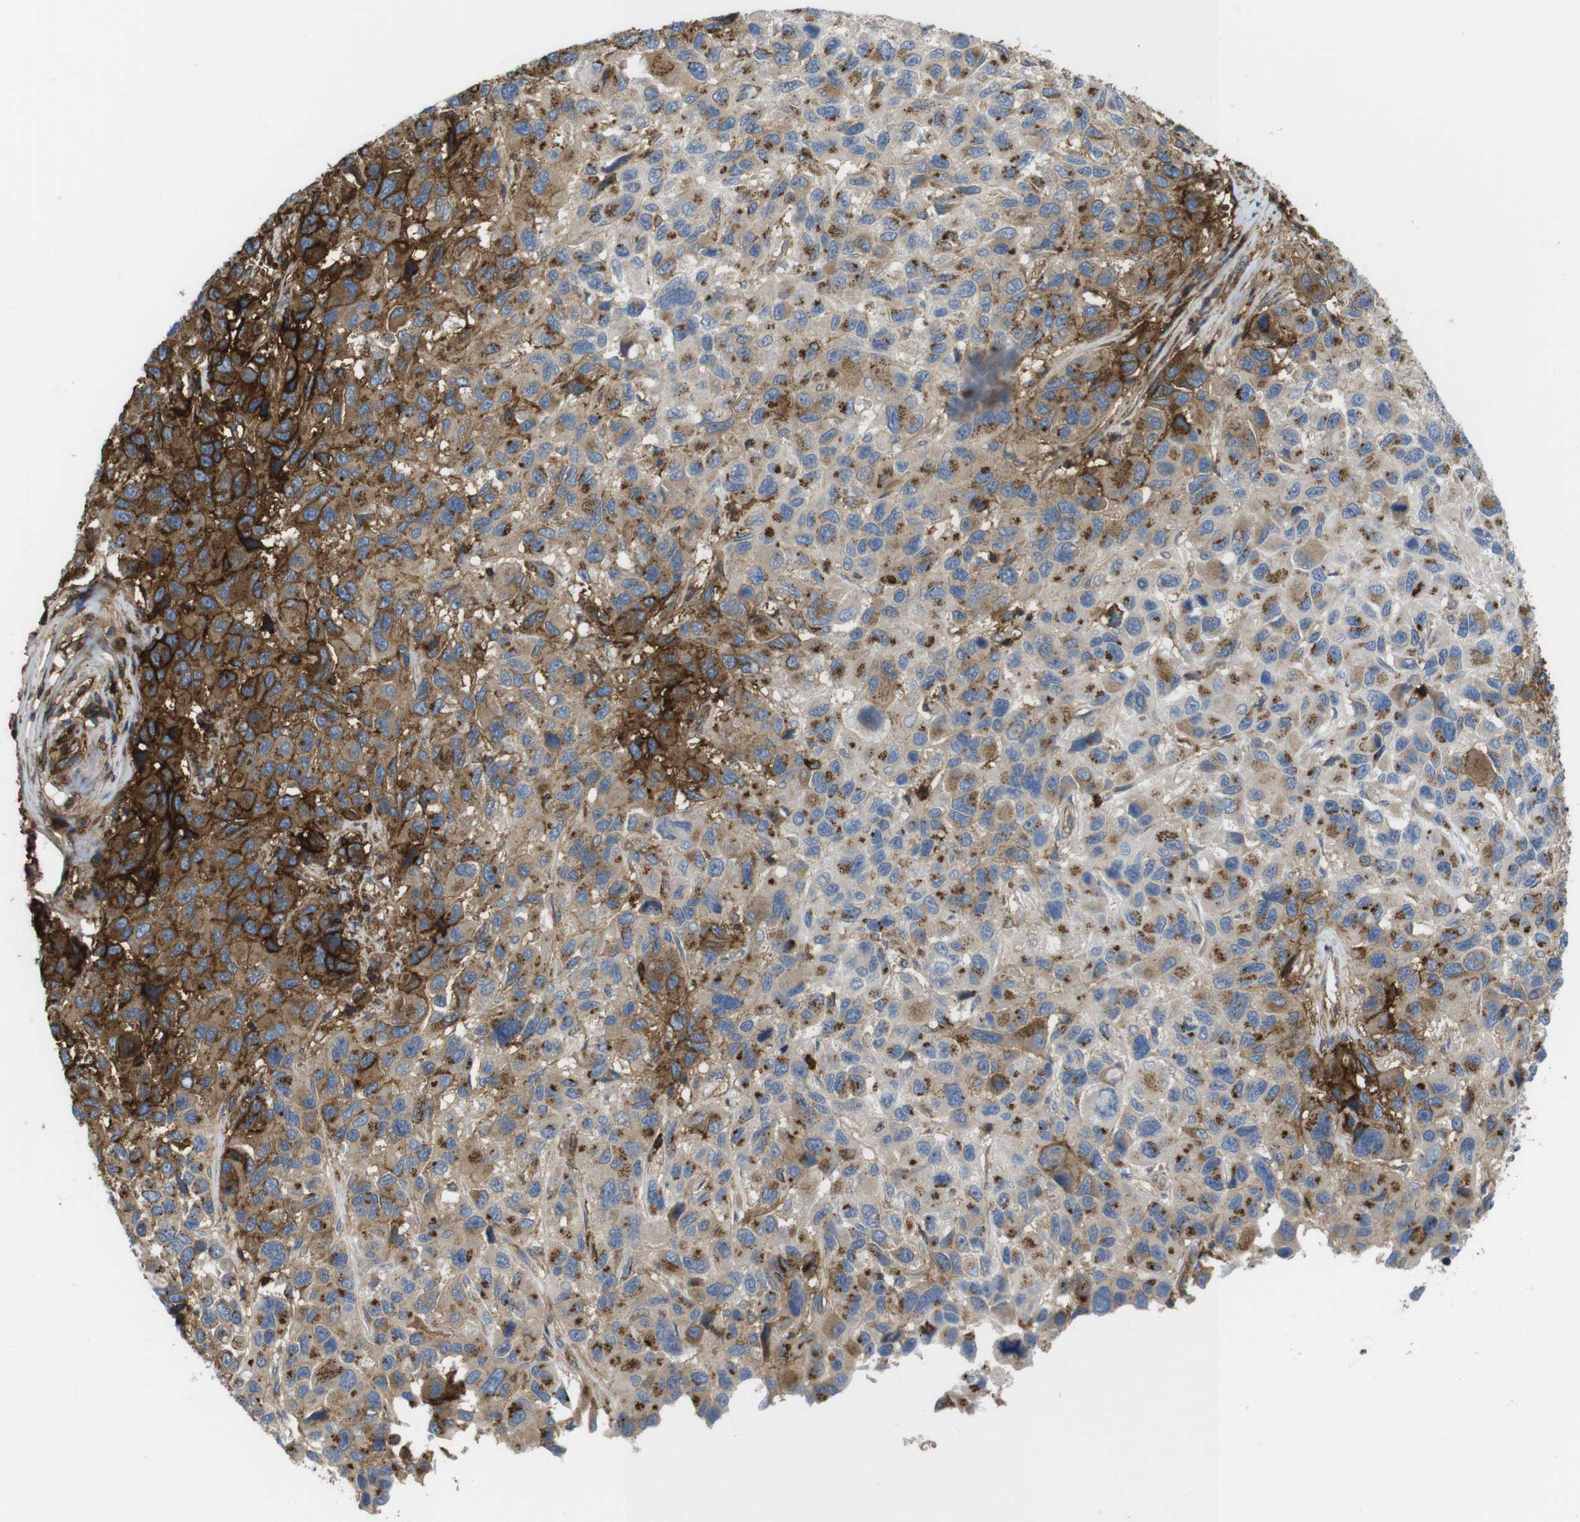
{"staining": {"intensity": "moderate", "quantity": "25%-75%", "location": "cytoplasmic/membranous"}, "tissue": "melanoma", "cell_type": "Tumor cells", "image_type": "cancer", "snomed": [{"axis": "morphology", "description": "Malignant melanoma, NOS"}, {"axis": "topography", "description": "Skin"}], "caption": "Human malignant melanoma stained for a protein (brown) shows moderate cytoplasmic/membranous positive positivity in about 25%-75% of tumor cells.", "gene": "CCR6", "patient": {"sex": "male", "age": 53}}